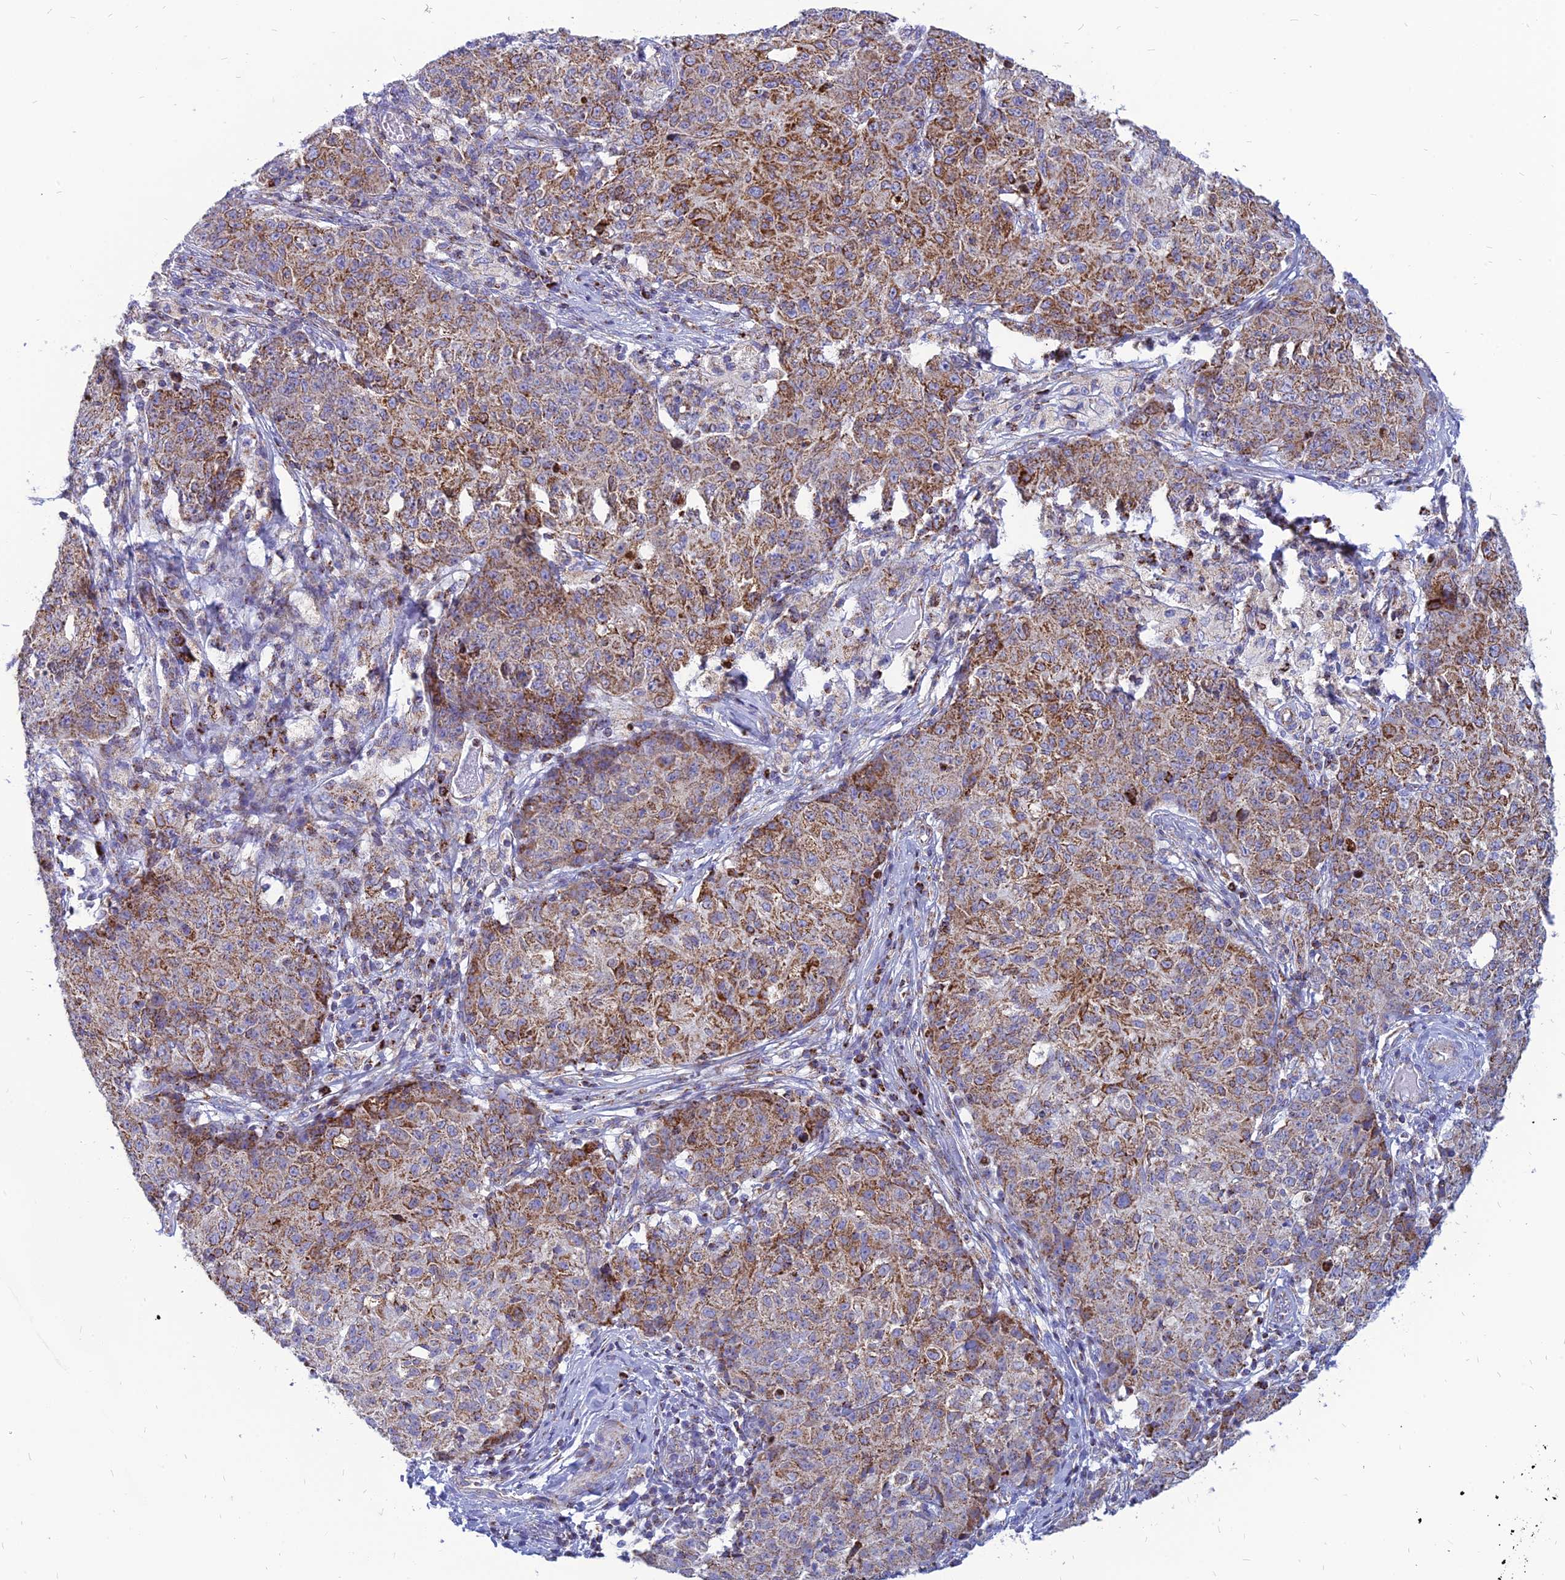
{"staining": {"intensity": "moderate", "quantity": ">75%", "location": "cytoplasmic/membranous"}, "tissue": "ovarian cancer", "cell_type": "Tumor cells", "image_type": "cancer", "snomed": [{"axis": "morphology", "description": "Carcinoma, endometroid"}, {"axis": "topography", "description": "Ovary"}], "caption": "A brown stain shows moderate cytoplasmic/membranous staining of a protein in ovarian endometroid carcinoma tumor cells. The protein is shown in brown color, while the nuclei are stained blue.", "gene": "PACC1", "patient": {"sex": "female", "age": 42}}